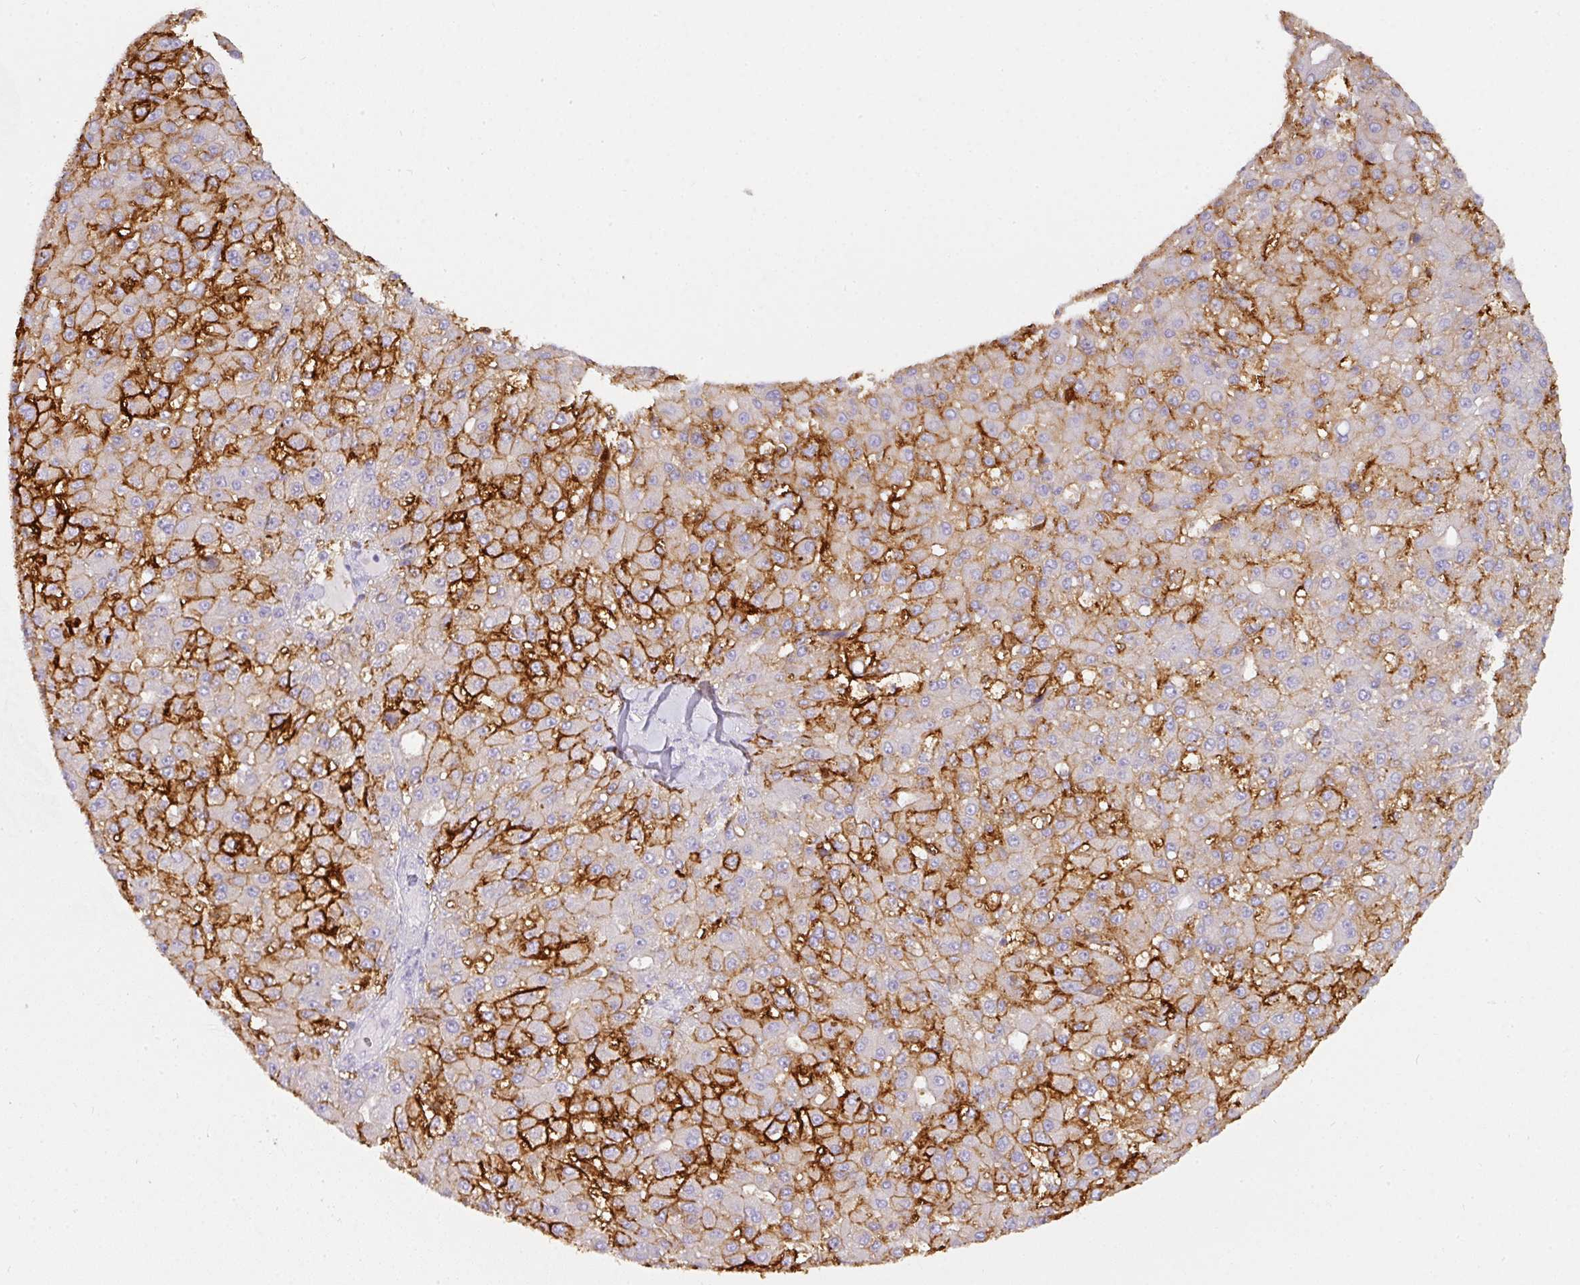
{"staining": {"intensity": "strong", "quantity": "25%-75%", "location": "cytoplasmic/membranous"}, "tissue": "liver cancer", "cell_type": "Tumor cells", "image_type": "cancer", "snomed": [{"axis": "morphology", "description": "Carcinoma, Hepatocellular, NOS"}, {"axis": "topography", "description": "Liver"}], "caption": "Strong cytoplasmic/membranous staining is appreciated in approximately 25%-75% of tumor cells in liver cancer (hepatocellular carcinoma). (DAB = brown stain, brightfield microscopy at high magnification).", "gene": "SLC2A2", "patient": {"sex": "male", "age": 67}}